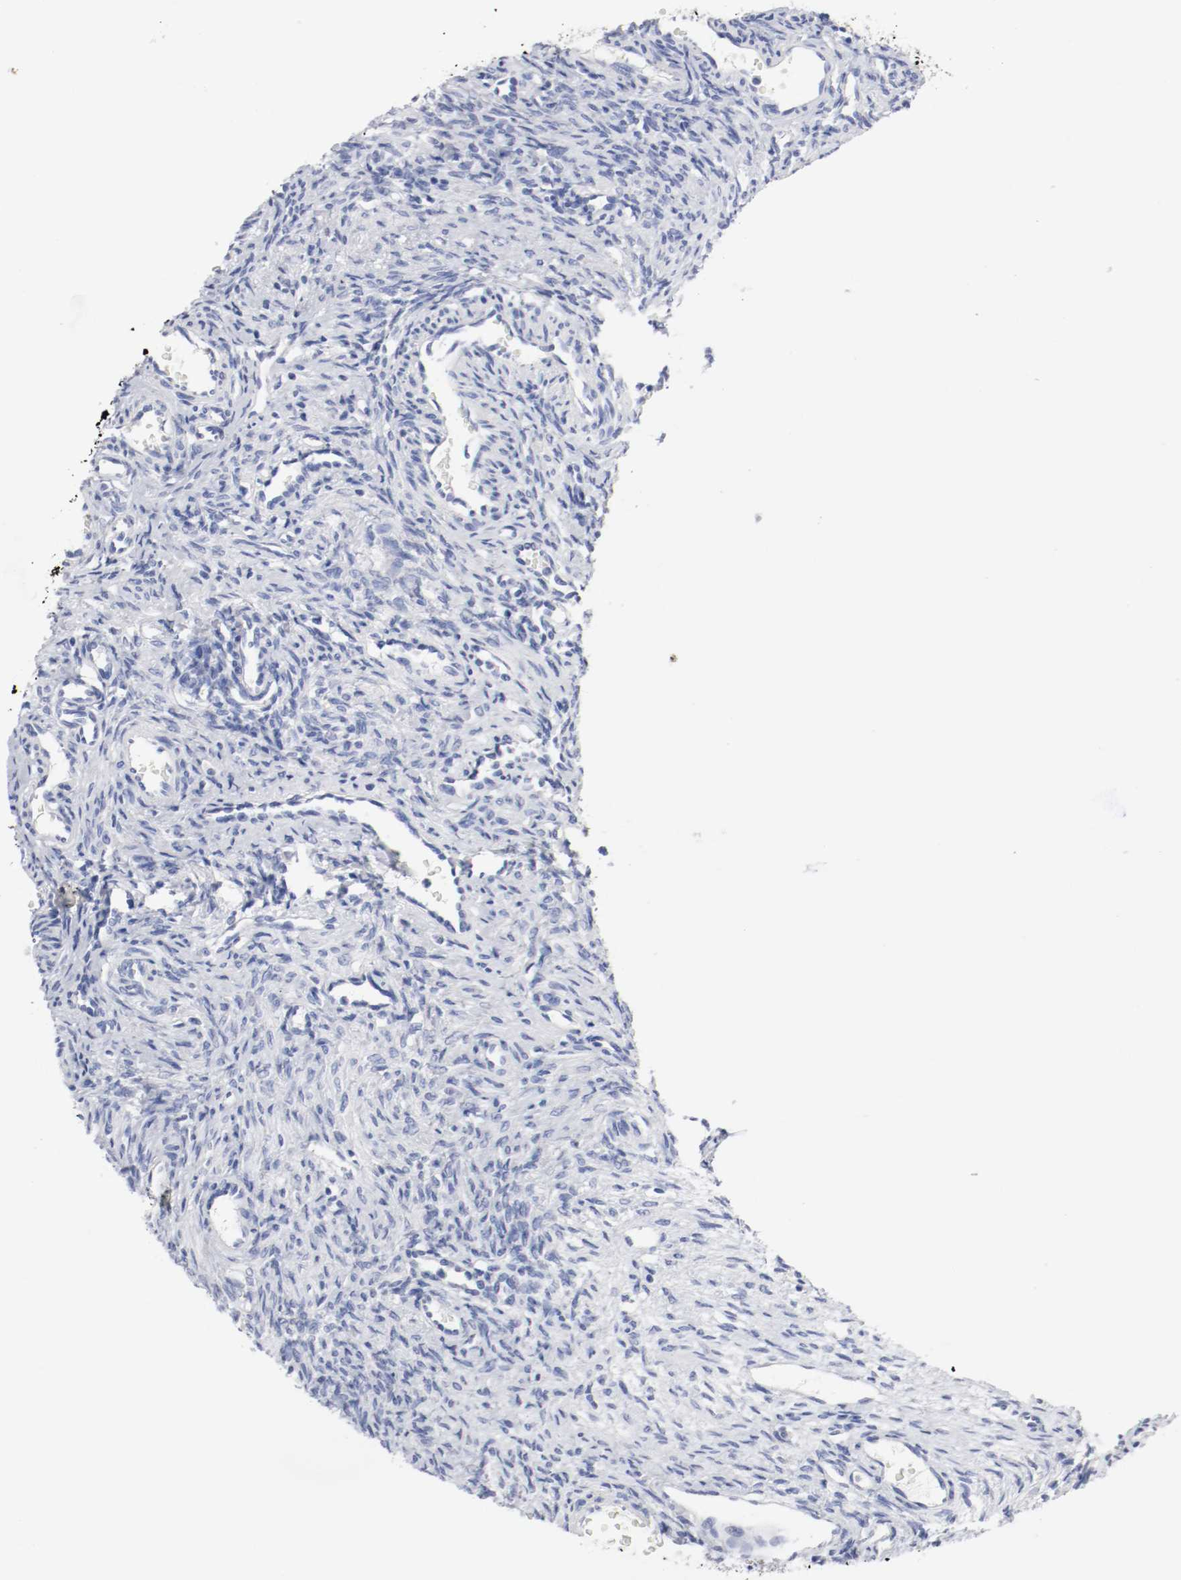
{"staining": {"intensity": "negative", "quantity": "none", "location": "none"}, "tissue": "ovary", "cell_type": "Follicle cells", "image_type": "normal", "snomed": [{"axis": "morphology", "description": "Normal tissue, NOS"}, {"axis": "topography", "description": "Ovary"}], "caption": "Immunohistochemical staining of normal ovary exhibits no significant expression in follicle cells.", "gene": "GAD1", "patient": {"sex": "female", "age": 33}}